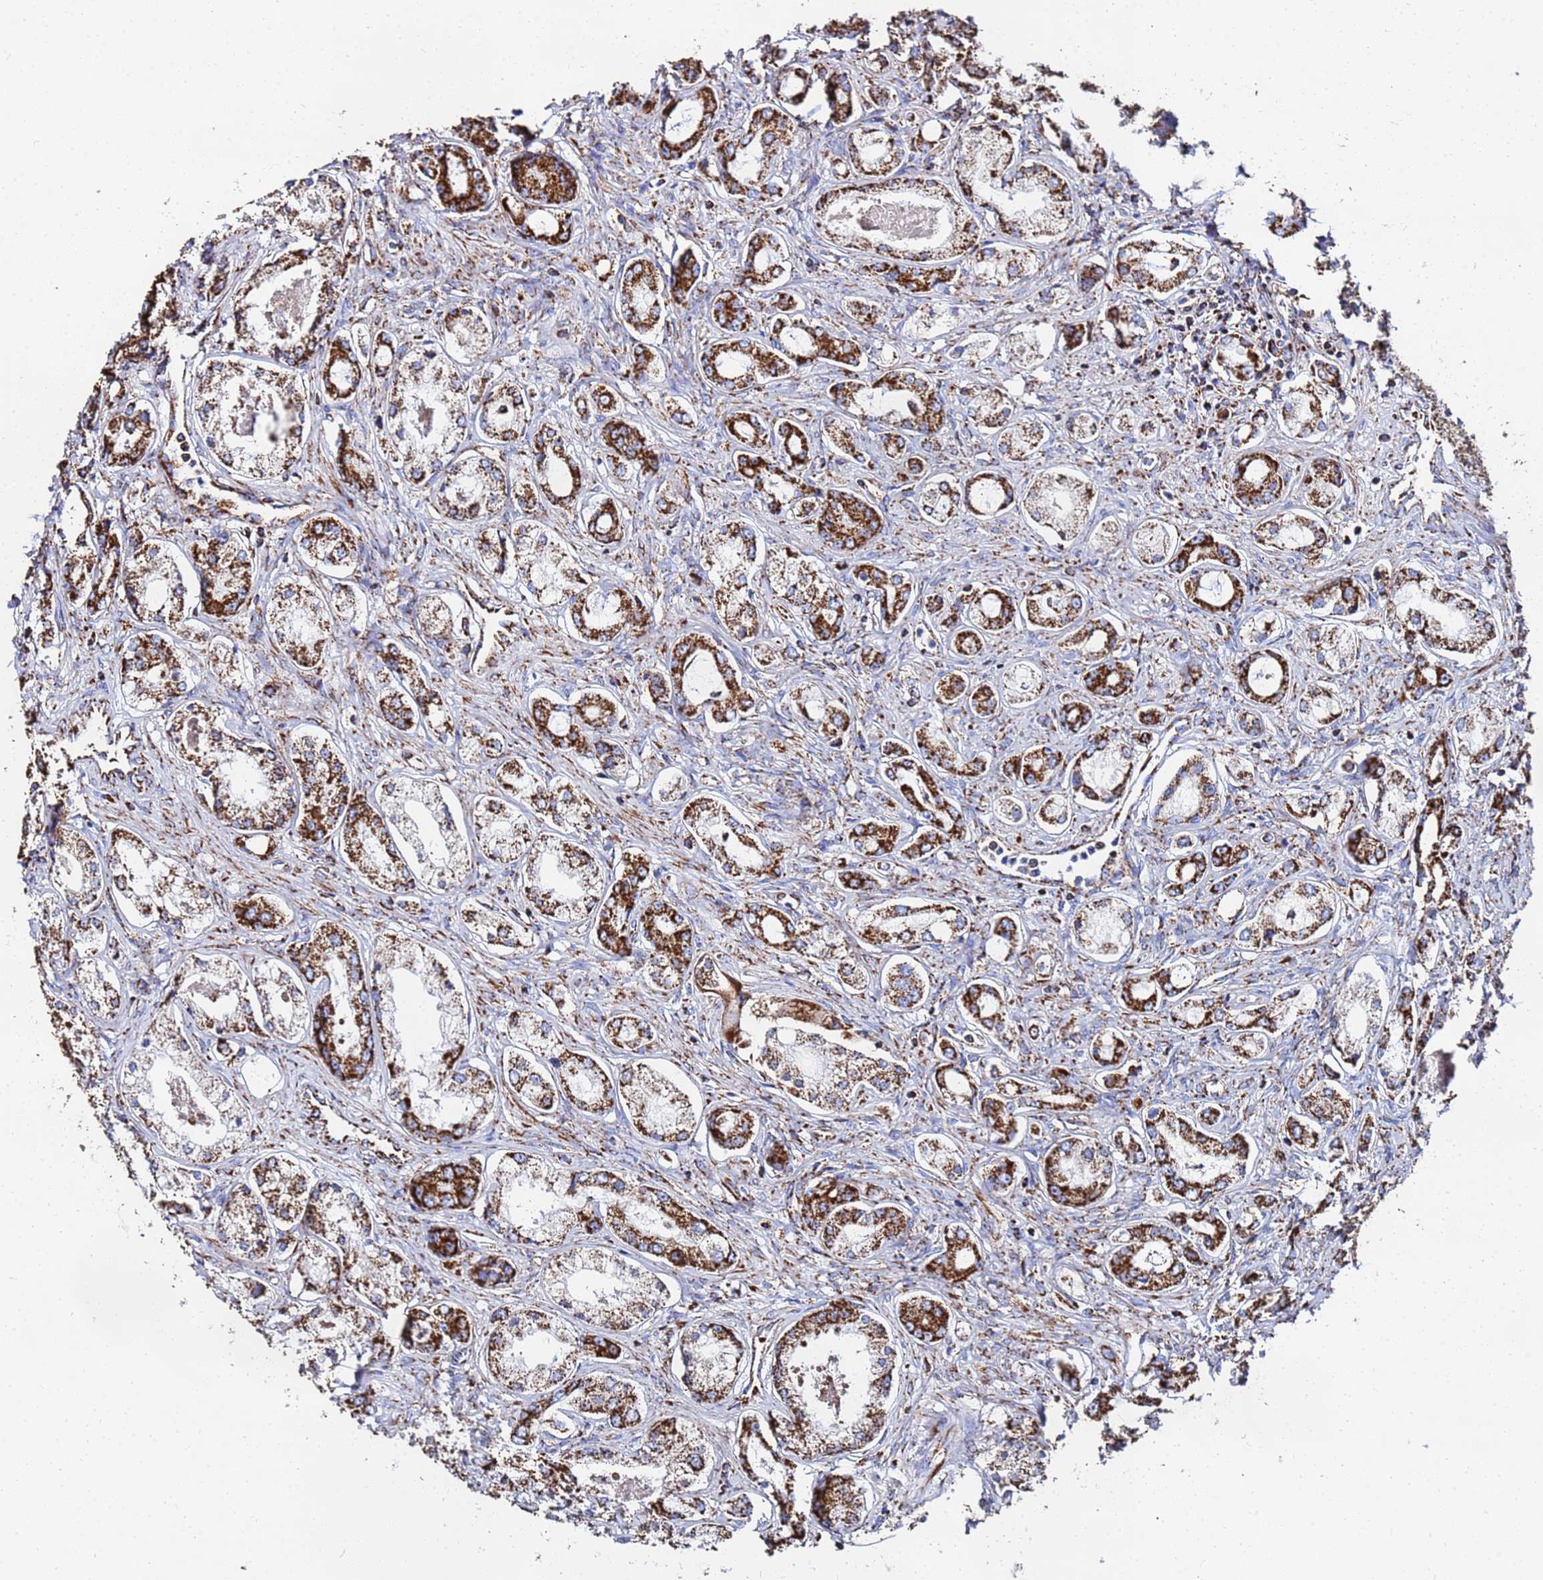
{"staining": {"intensity": "strong", "quantity": ">75%", "location": "cytoplasmic/membranous"}, "tissue": "prostate cancer", "cell_type": "Tumor cells", "image_type": "cancer", "snomed": [{"axis": "morphology", "description": "Adenocarcinoma, Low grade"}, {"axis": "topography", "description": "Prostate"}], "caption": "A brown stain labels strong cytoplasmic/membranous staining of a protein in prostate cancer (low-grade adenocarcinoma) tumor cells.", "gene": "GLUD1", "patient": {"sex": "male", "age": 68}}